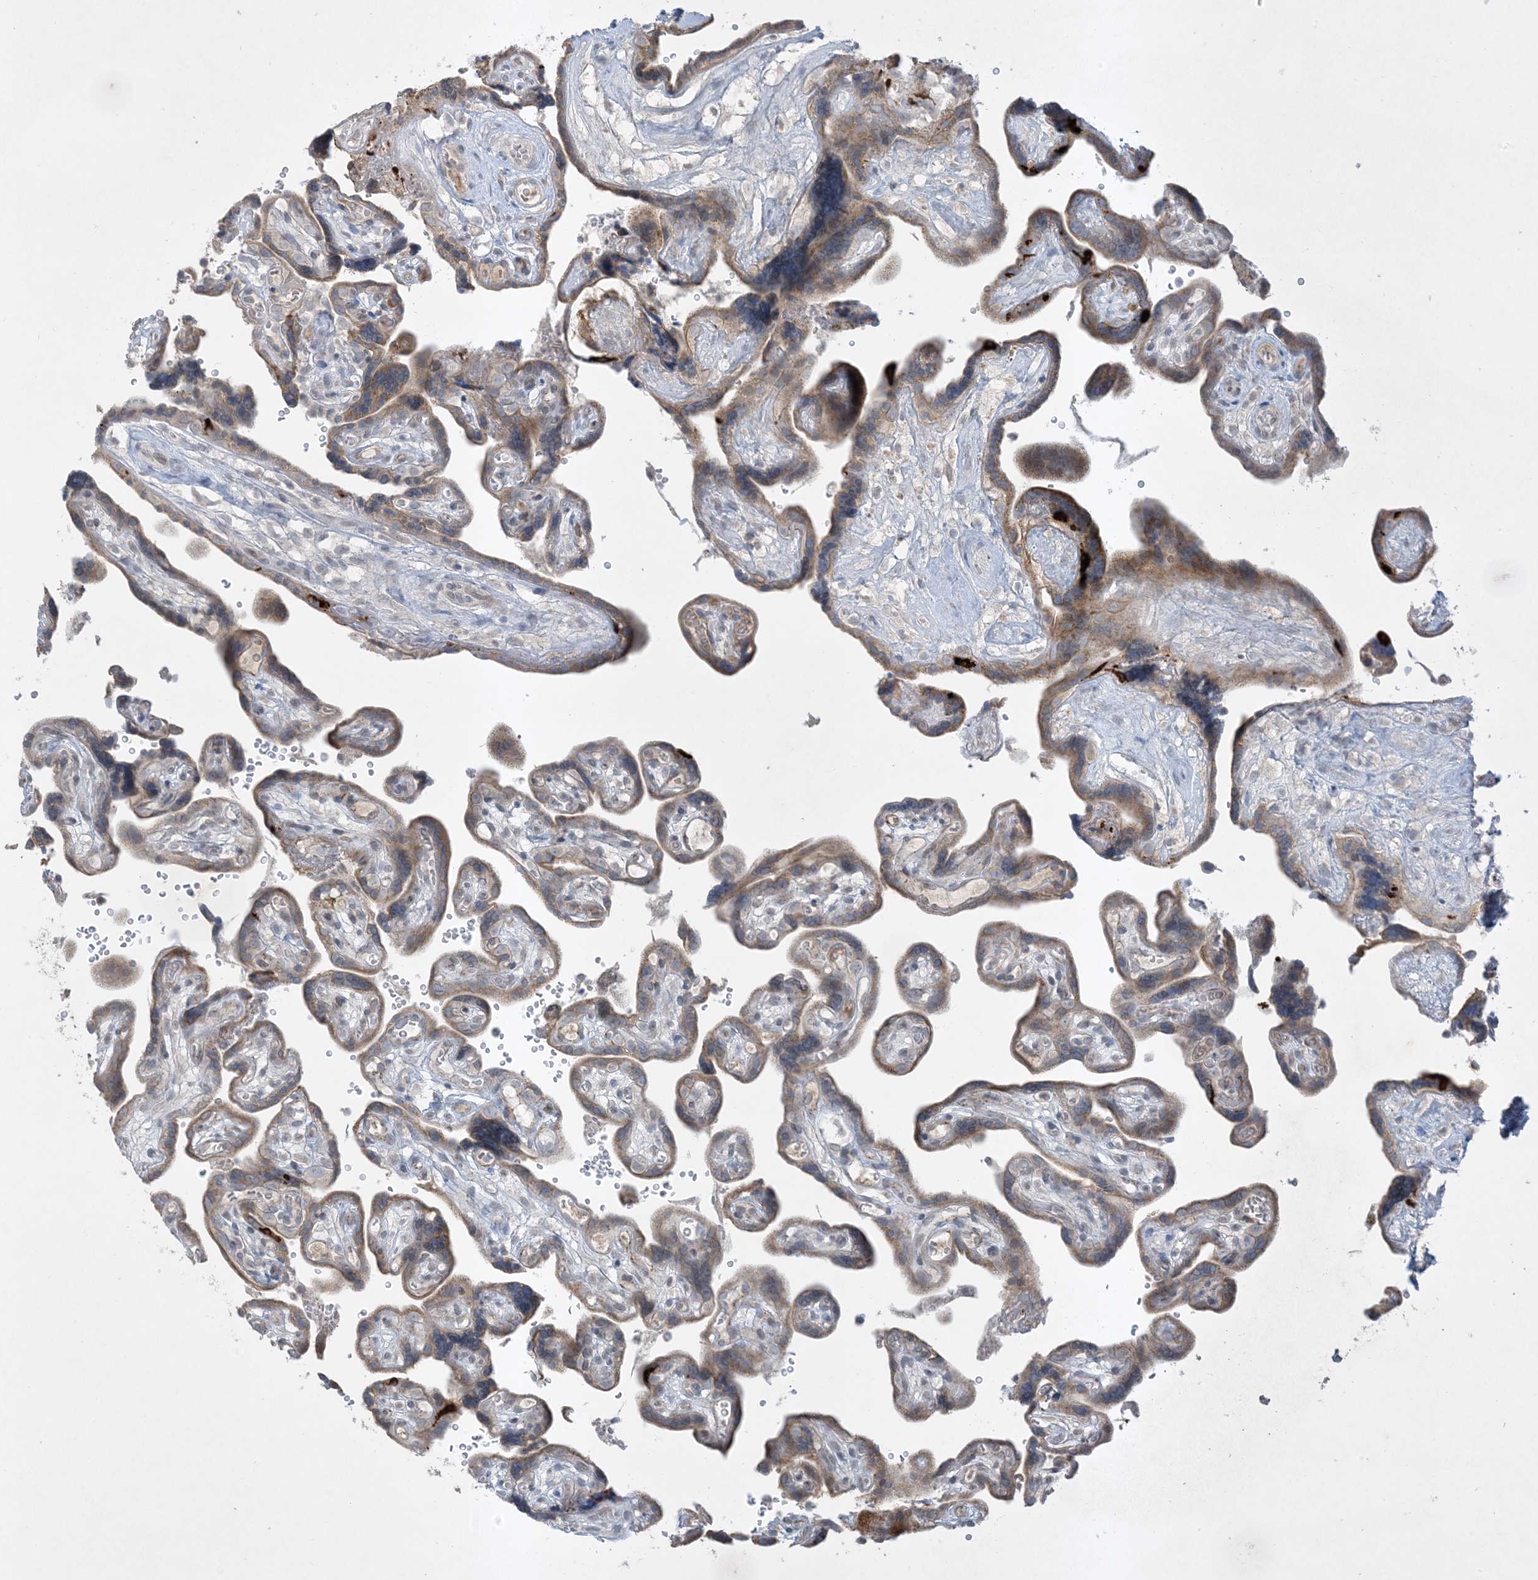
{"staining": {"intensity": "moderate", "quantity": "<25%", "location": "cytoplasmic/membranous"}, "tissue": "placenta", "cell_type": "Decidual cells", "image_type": "normal", "snomed": [{"axis": "morphology", "description": "Normal tissue, NOS"}, {"axis": "topography", "description": "Placenta"}], "caption": "High-power microscopy captured an immunohistochemistry (IHC) histopathology image of unremarkable placenta, revealing moderate cytoplasmic/membranous positivity in approximately <25% of decidual cells.", "gene": "FNDC1", "patient": {"sex": "female", "age": 30}}